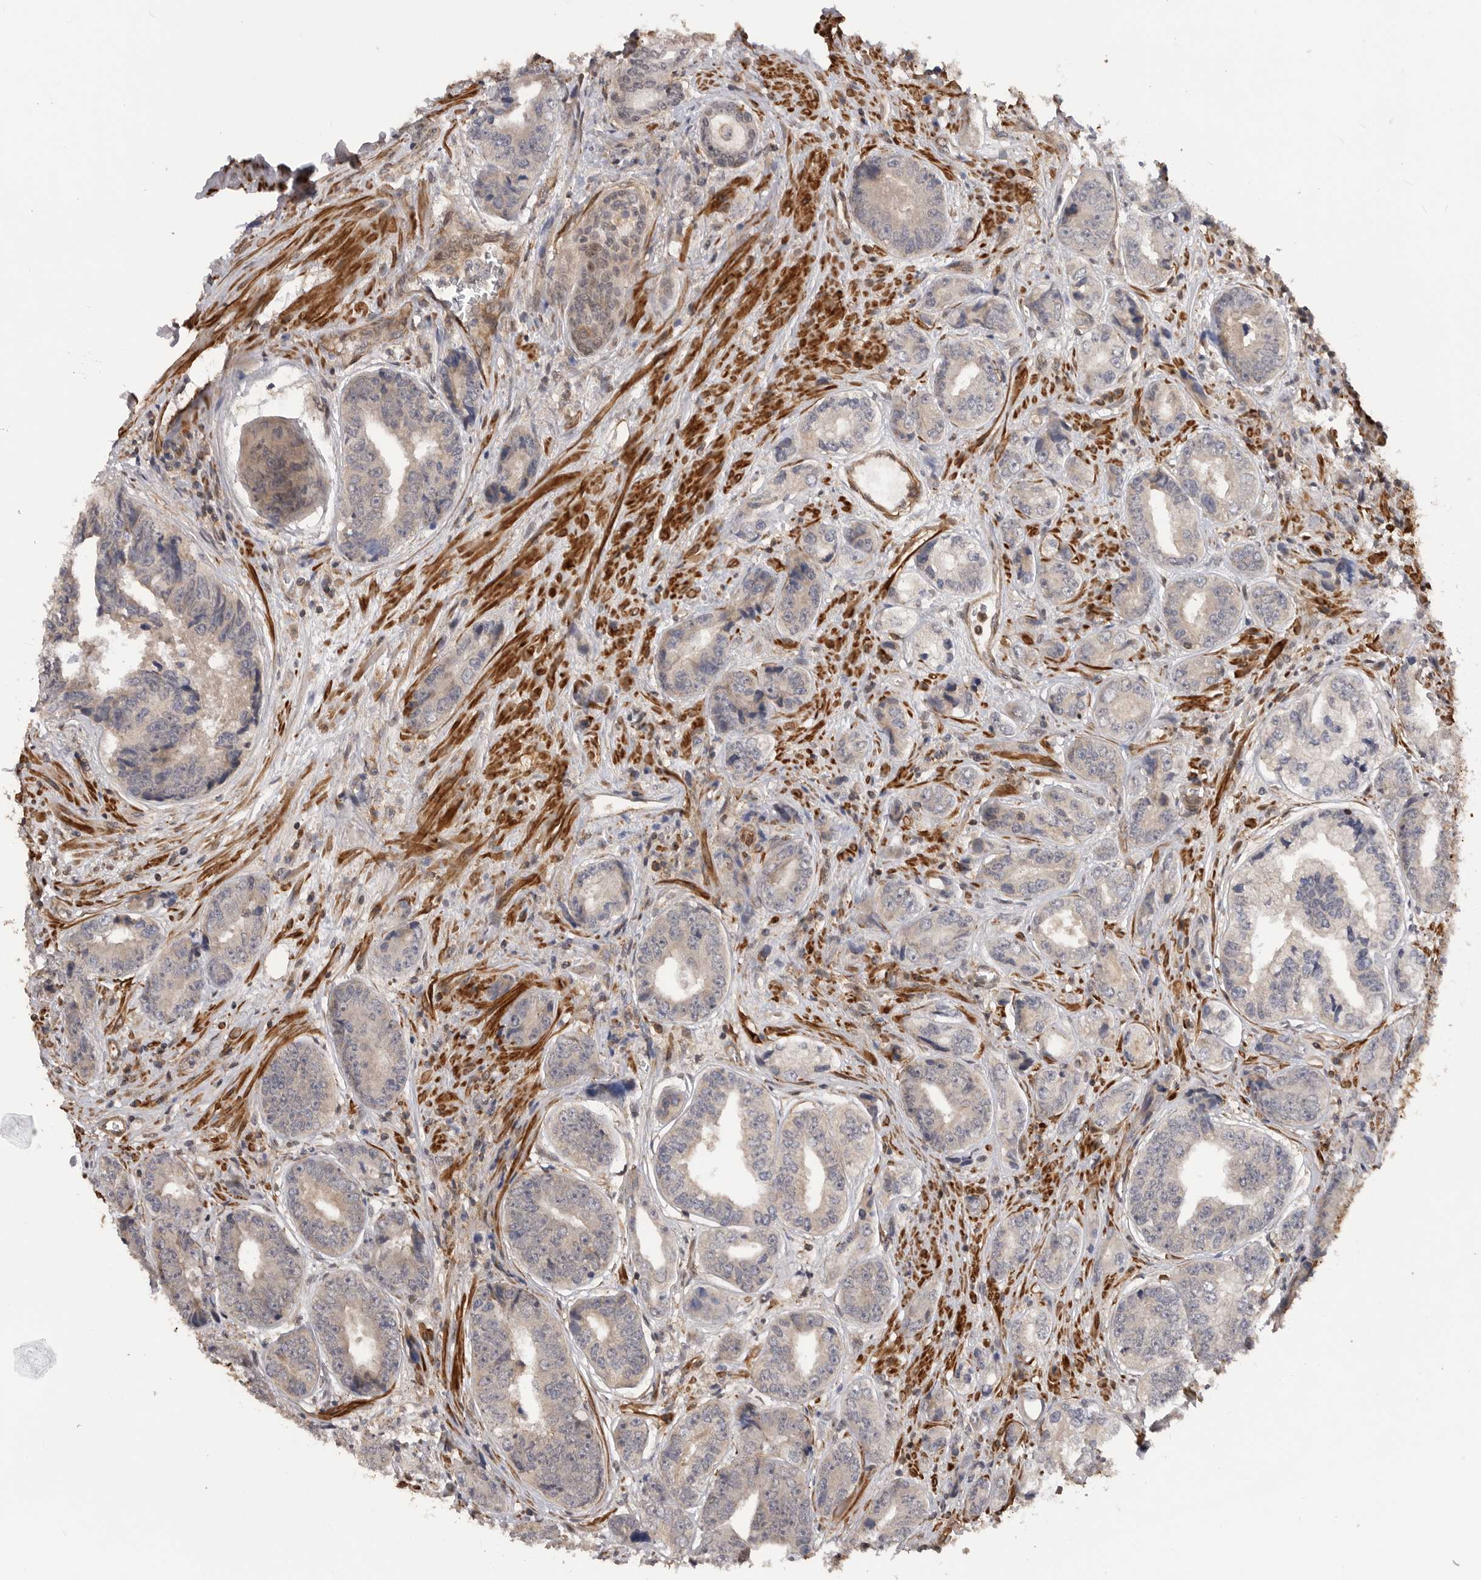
{"staining": {"intensity": "negative", "quantity": "none", "location": "none"}, "tissue": "prostate cancer", "cell_type": "Tumor cells", "image_type": "cancer", "snomed": [{"axis": "morphology", "description": "Adenocarcinoma, High grade"}, {"axis": "topography", "description": "Prostate"}], "caption": "Tumor cells show no significant expression in adenocarcinoma (high-grade) (prostate).", "gene": "TRIM56", "patient": {"sex": "male", "age": 61}}